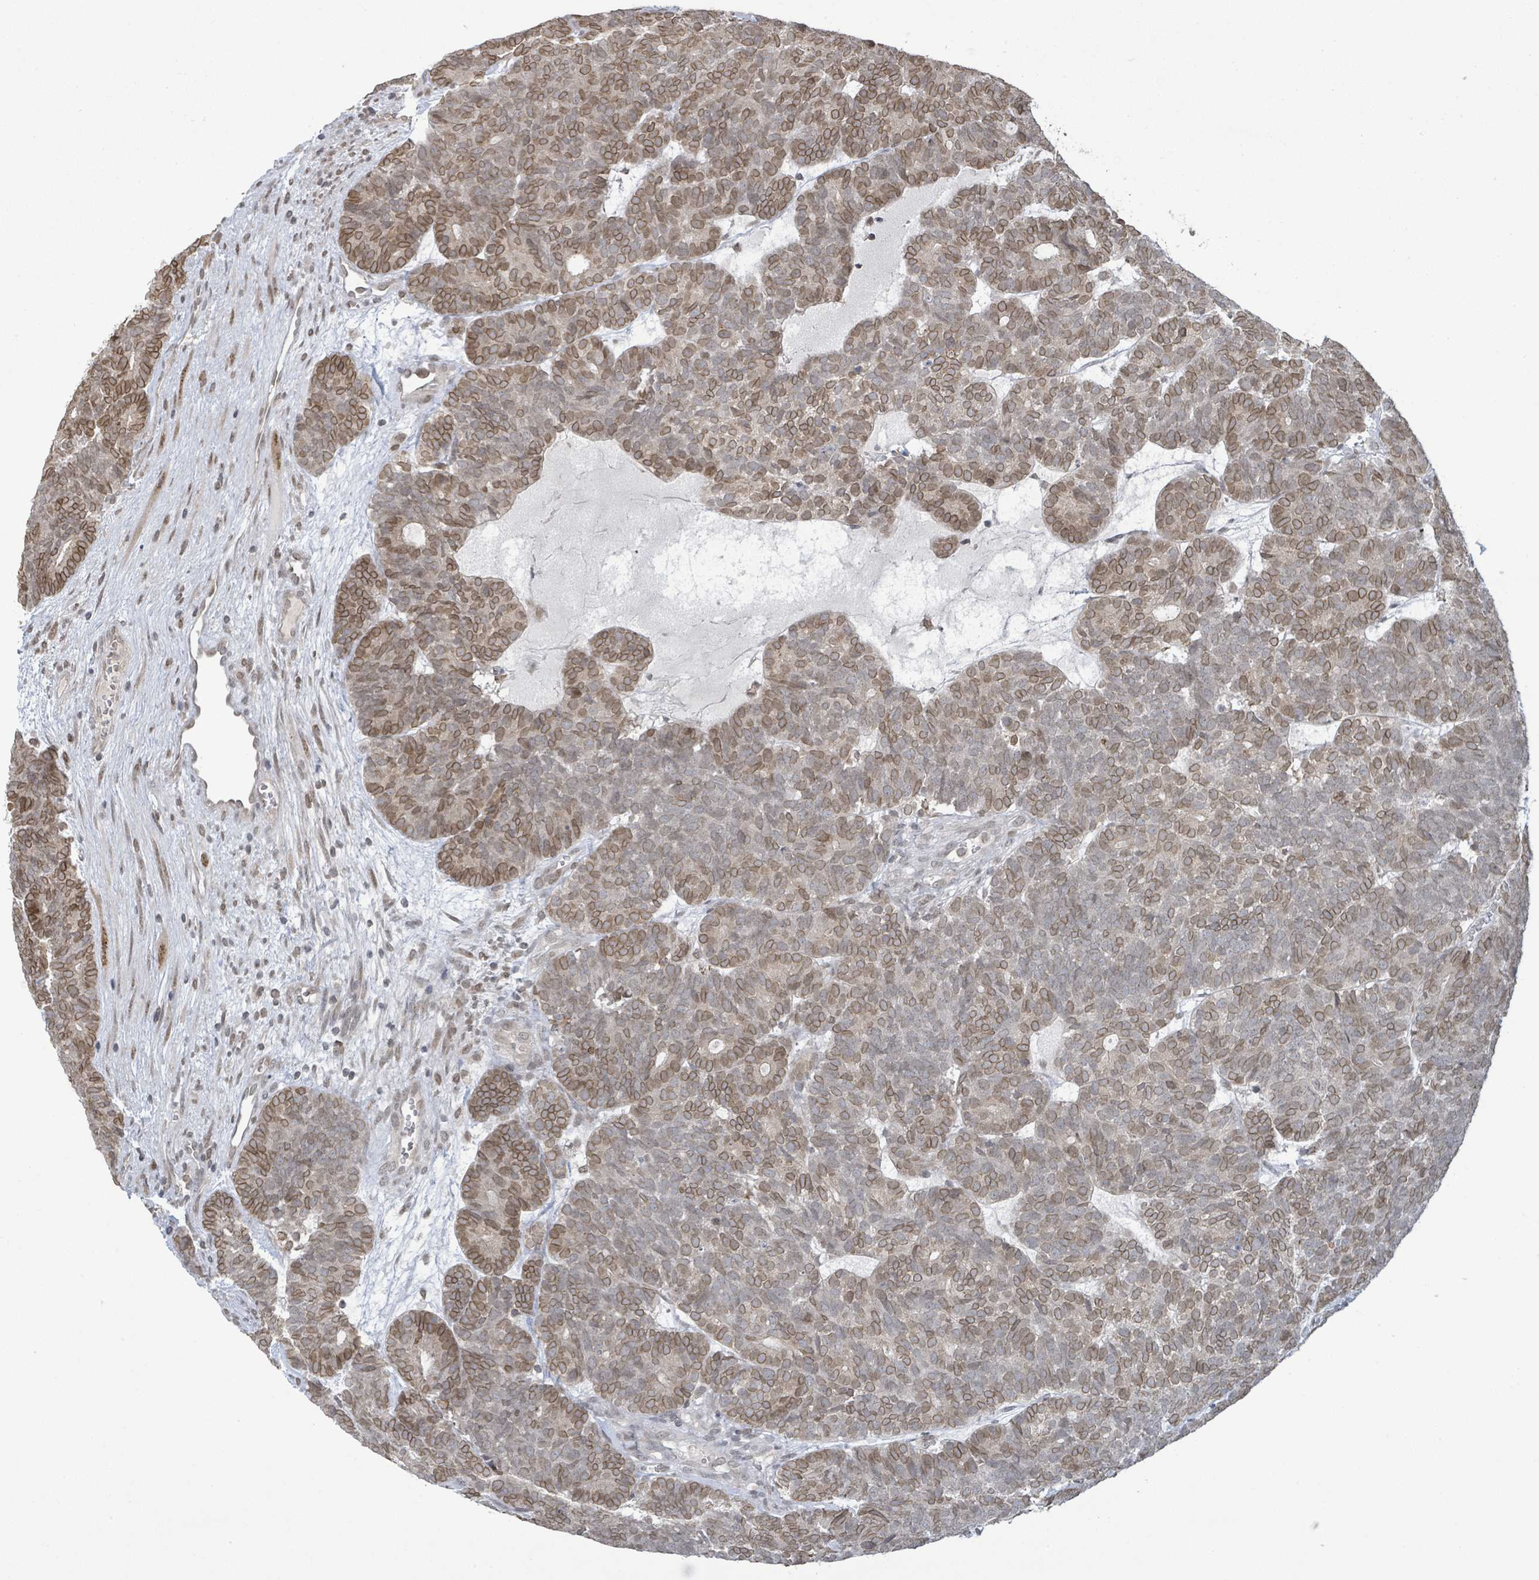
{"staining": {"intensity": "moderate", "quantity": "25%-75%", "location": "cytoplasmic/membranous,nuclear"}, "tissue": "head and neck cancer", "cell_type": "Tumor cells", "image_type": "cancer", "snomed": [{"axis": "morphology", "description": "Adenocarcinoma, NOS"}, {"axis": "topography", "description": "Head-Neck"}], "caption": "Immunohistochemistry (DAB) staining of head and neck cancer (adenocarcinoma) demonstrates moderate cytoplasmic/membranous and nuclear protein expression in approximately 25%-75% of tumor cells.", "gene": "SBF2", "patient": {"sex": "female", "age": 81}}